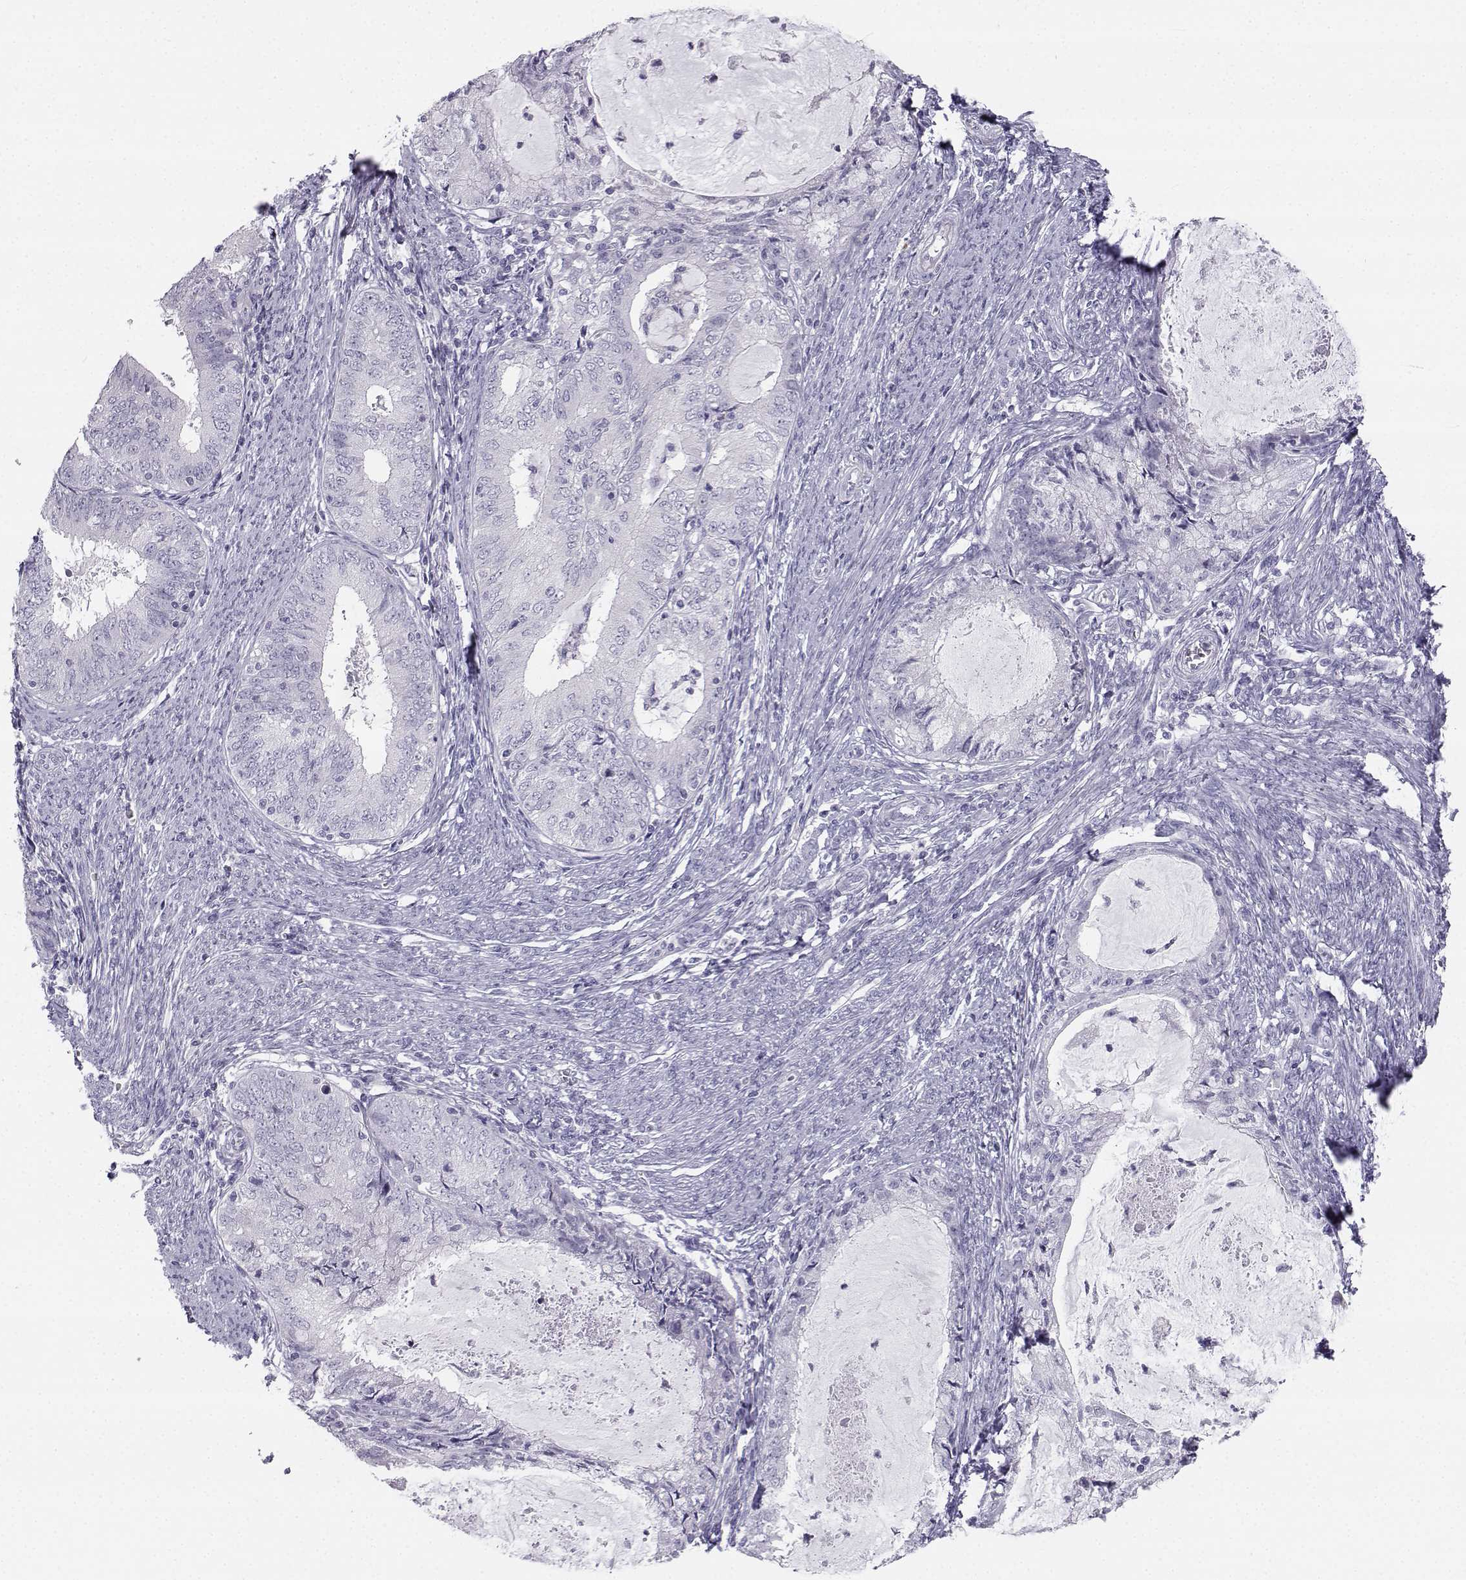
{"staining": {"intensity": "negative", "quantity": "none", "location": "none"}, "tissue": "endometrial cancer", "cell_type": "Tumor cells", "image_type": "cancer", "snomed": [{"axis": "morphology", "description": "Adenocarcinoma, NOS"}, {"axis": "topography", "description": "Endometrium"}], "caption": "DAB (3,3'-diaminobenzidine) immunohistochemical staining of endometrial cancer shows no significant positivity in tumor cells.", "gene": "SYCE1", "patient": {"sex": "female", "age": 57}}